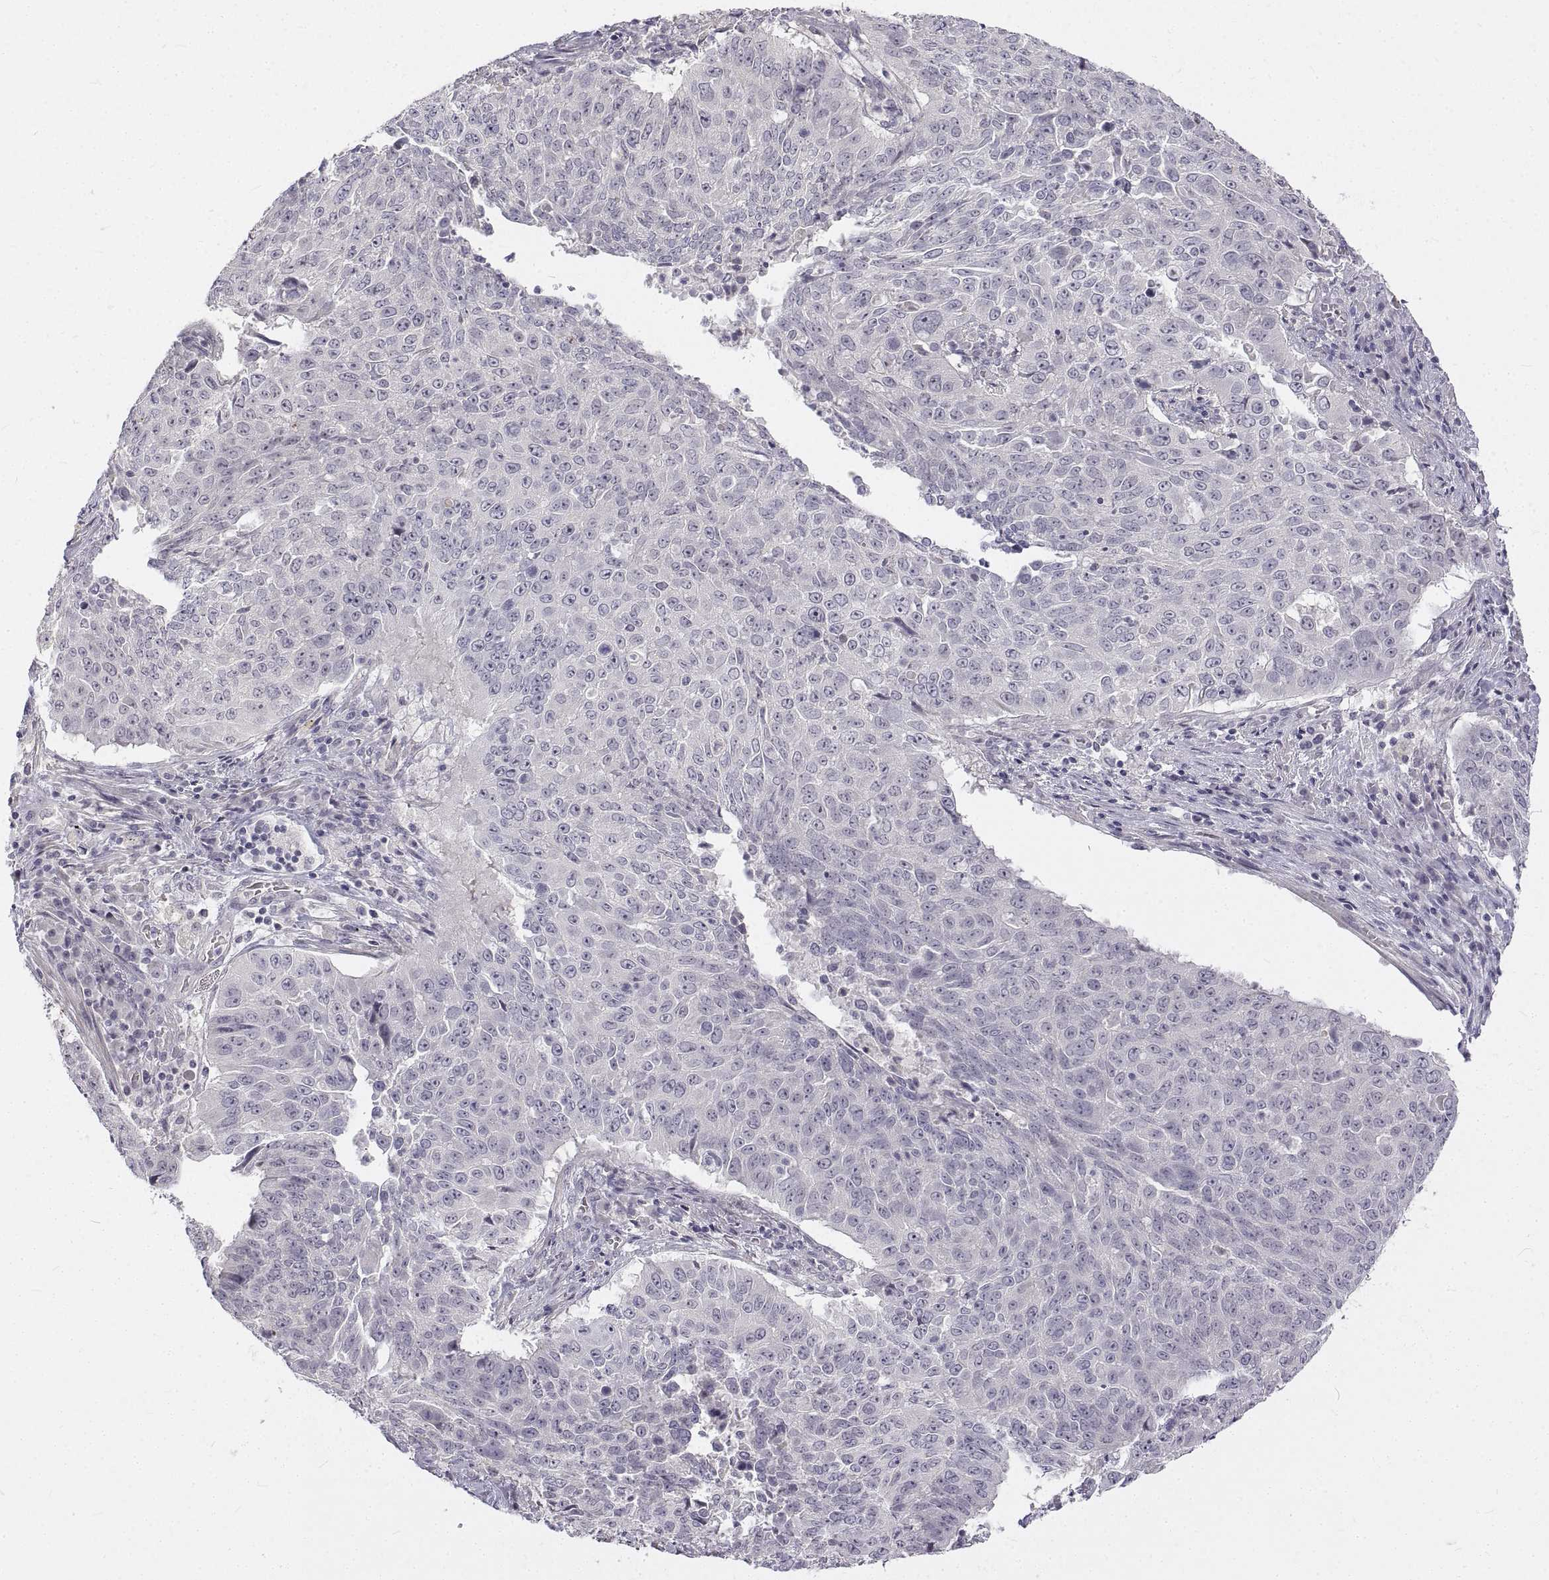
{"staining": {"intensity": "negative", "quantity": "none", "location": "none"}, "tissue": "lung cancer", "cell_type": "Tumor cells", "image_type": "cancer", "snomed": [{"axis": "morphology", "description": "Normal tissue, NOS"}, {"axis": "morphology", "description": "Squamous cell carcinoma, NOS"}, {"axis": "topography", "description": "Bronchus"}, {"axis": "topography", "description": "Lung"}], "caption": "This is an immunohistochemistry micrograph of human squamous cell carcinoma (lung). There is no staining in tumor cells.", "gene": "ANO2", "patient": {"sex": "male", "age": 64}}